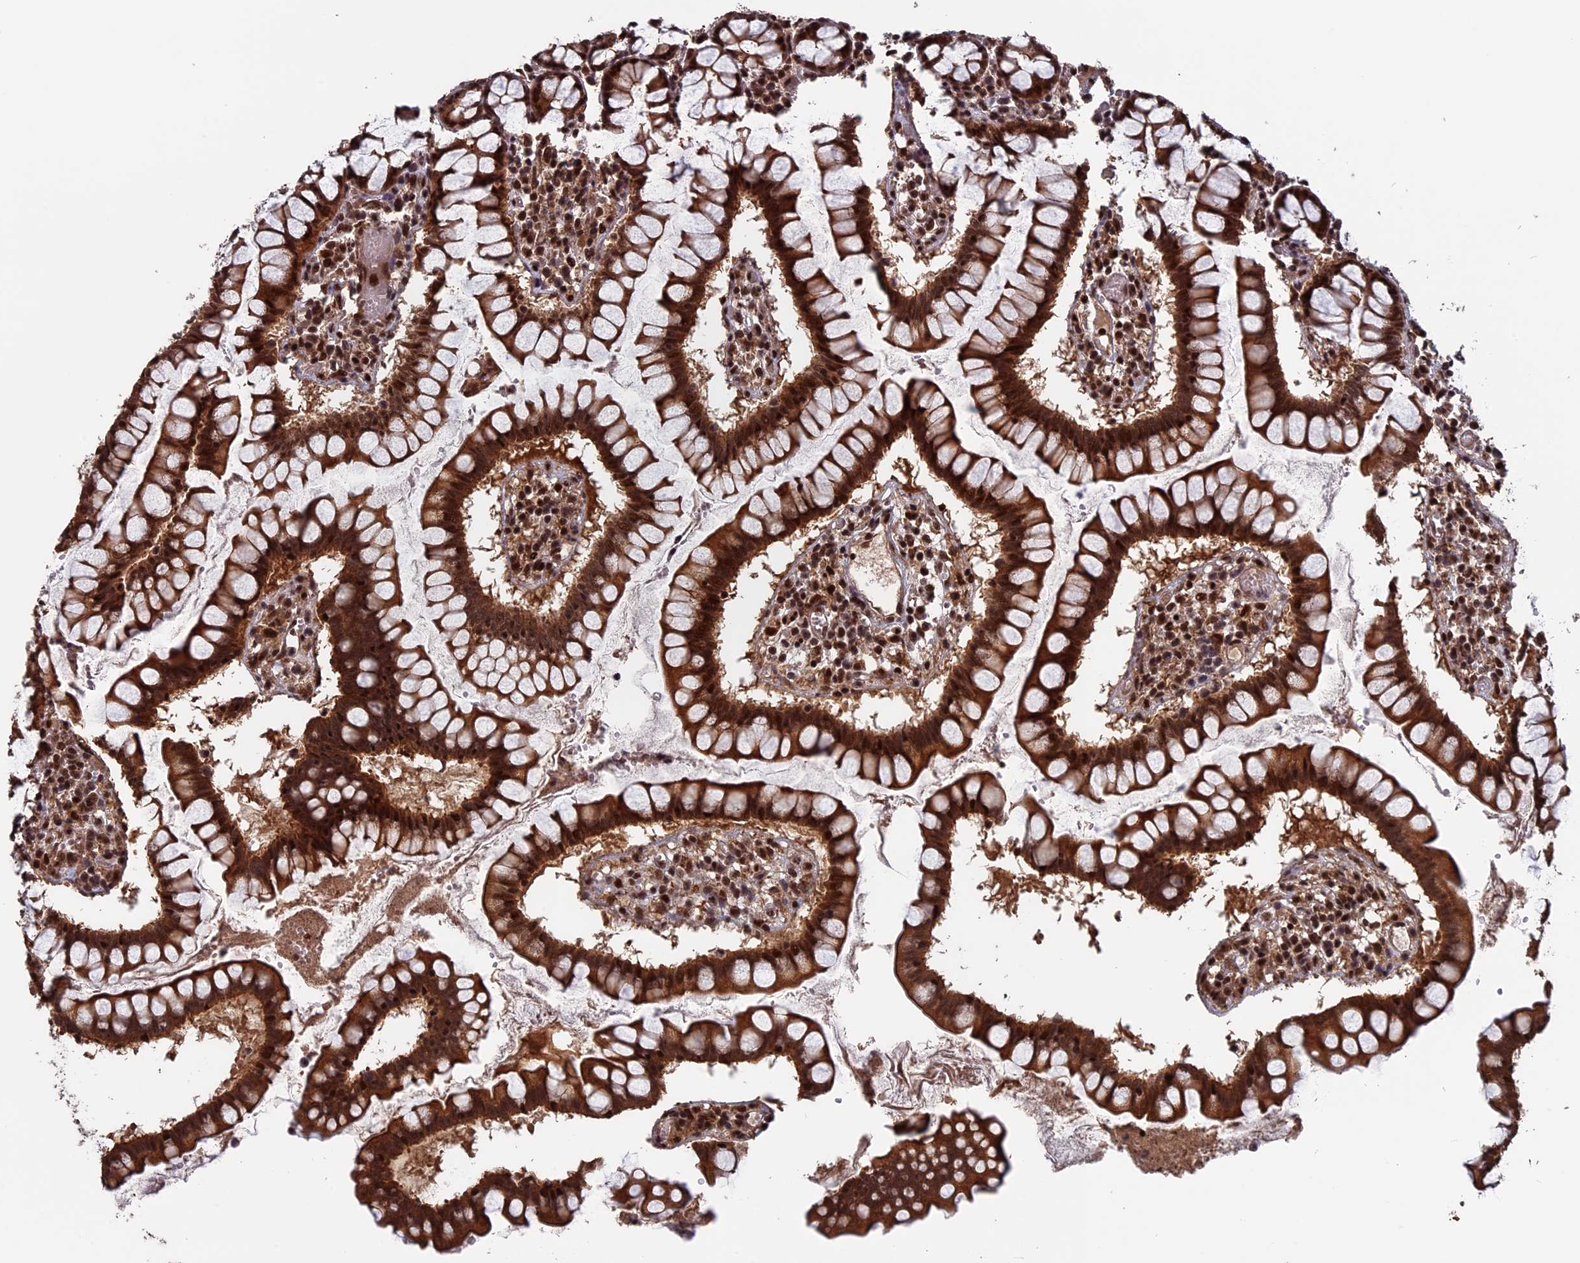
{"staining": {"intensity": "moderate", "quantity": ">75%", "location": "cytoplasmic/membranous,nuclear"}, "tissue": "colon", "cell_type": "Endothelial cells", "image_type": "normal", "snomed": [{"axis": "morphology", "description": "Normal tissue, NOS"}, {"axis": "morphology", "description": "Adenocarcinoma, NOS"}, {"axis": "topography", "description": "Colon"}], "caption": "Immunohistochemical staining of normal human colon displays >75% levels of moderate cytoplasmic/membranous,nuclear protein positivity in about >75% of endothelial cells. (brown staining indicates protein expression, while blue staining denotes nuclei).", "gene": "CACTIN", "patient": {"sex": "female", "age": 55}}